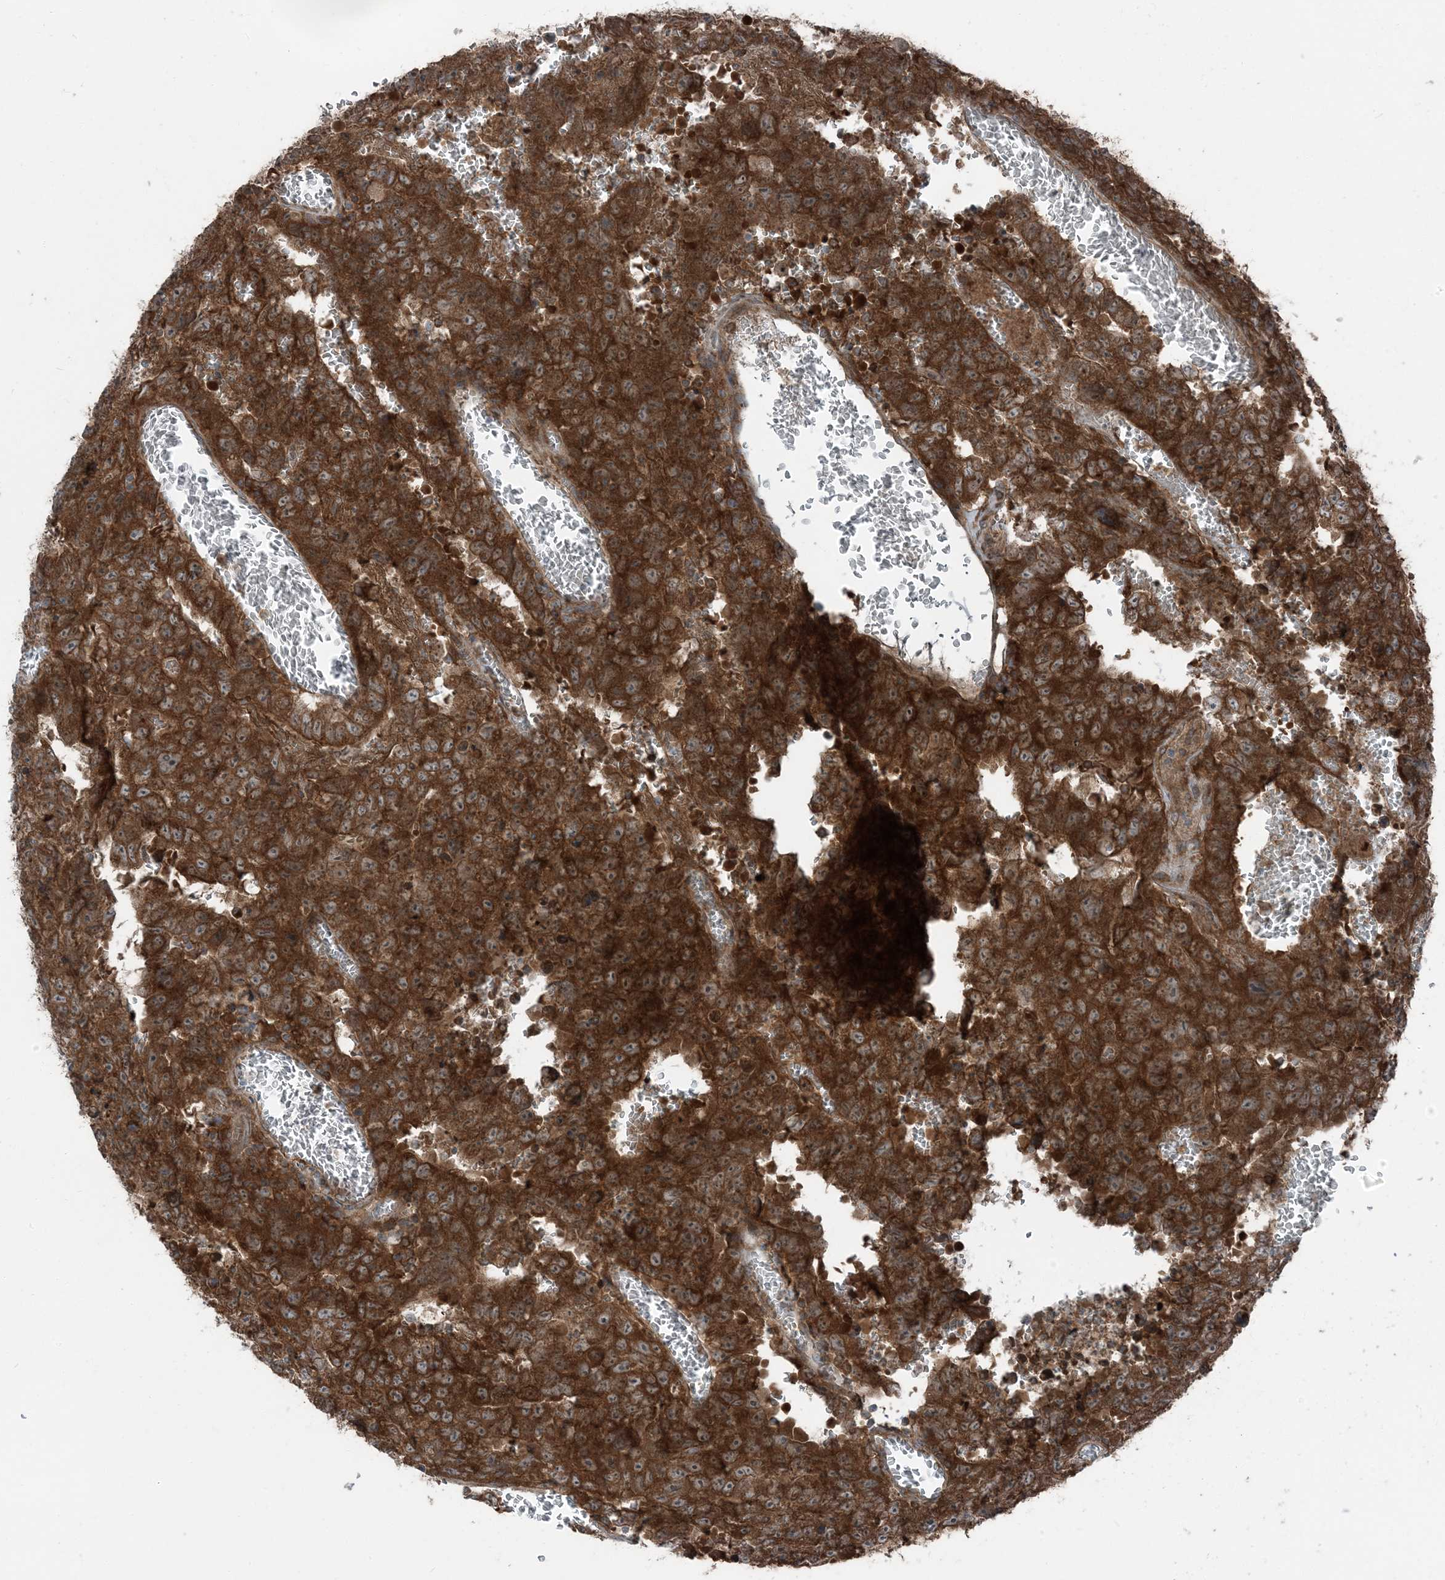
{"staining": {"intensity": "strong", "quantity": ">75%", "location": "cytoplasmic/membranous"}, "tissue": "testis cancer", "cell_type": "Tumor cells", "image_type": "cancer", "snomed": [{"axis": "morphology", "description": "Carcinoma, Embryonal, NOS"}, {"axis": "topography", "description": "Testis"}], "caption": "Testis cancer (embryonal carcinoma) stained with a brown dye reveals strong cytoplasmic/membranous positive expression in approximately >75% of tumor cells.", "gene": "RAB3GAP1", "patient": {"sex": "male", "age": 26}}